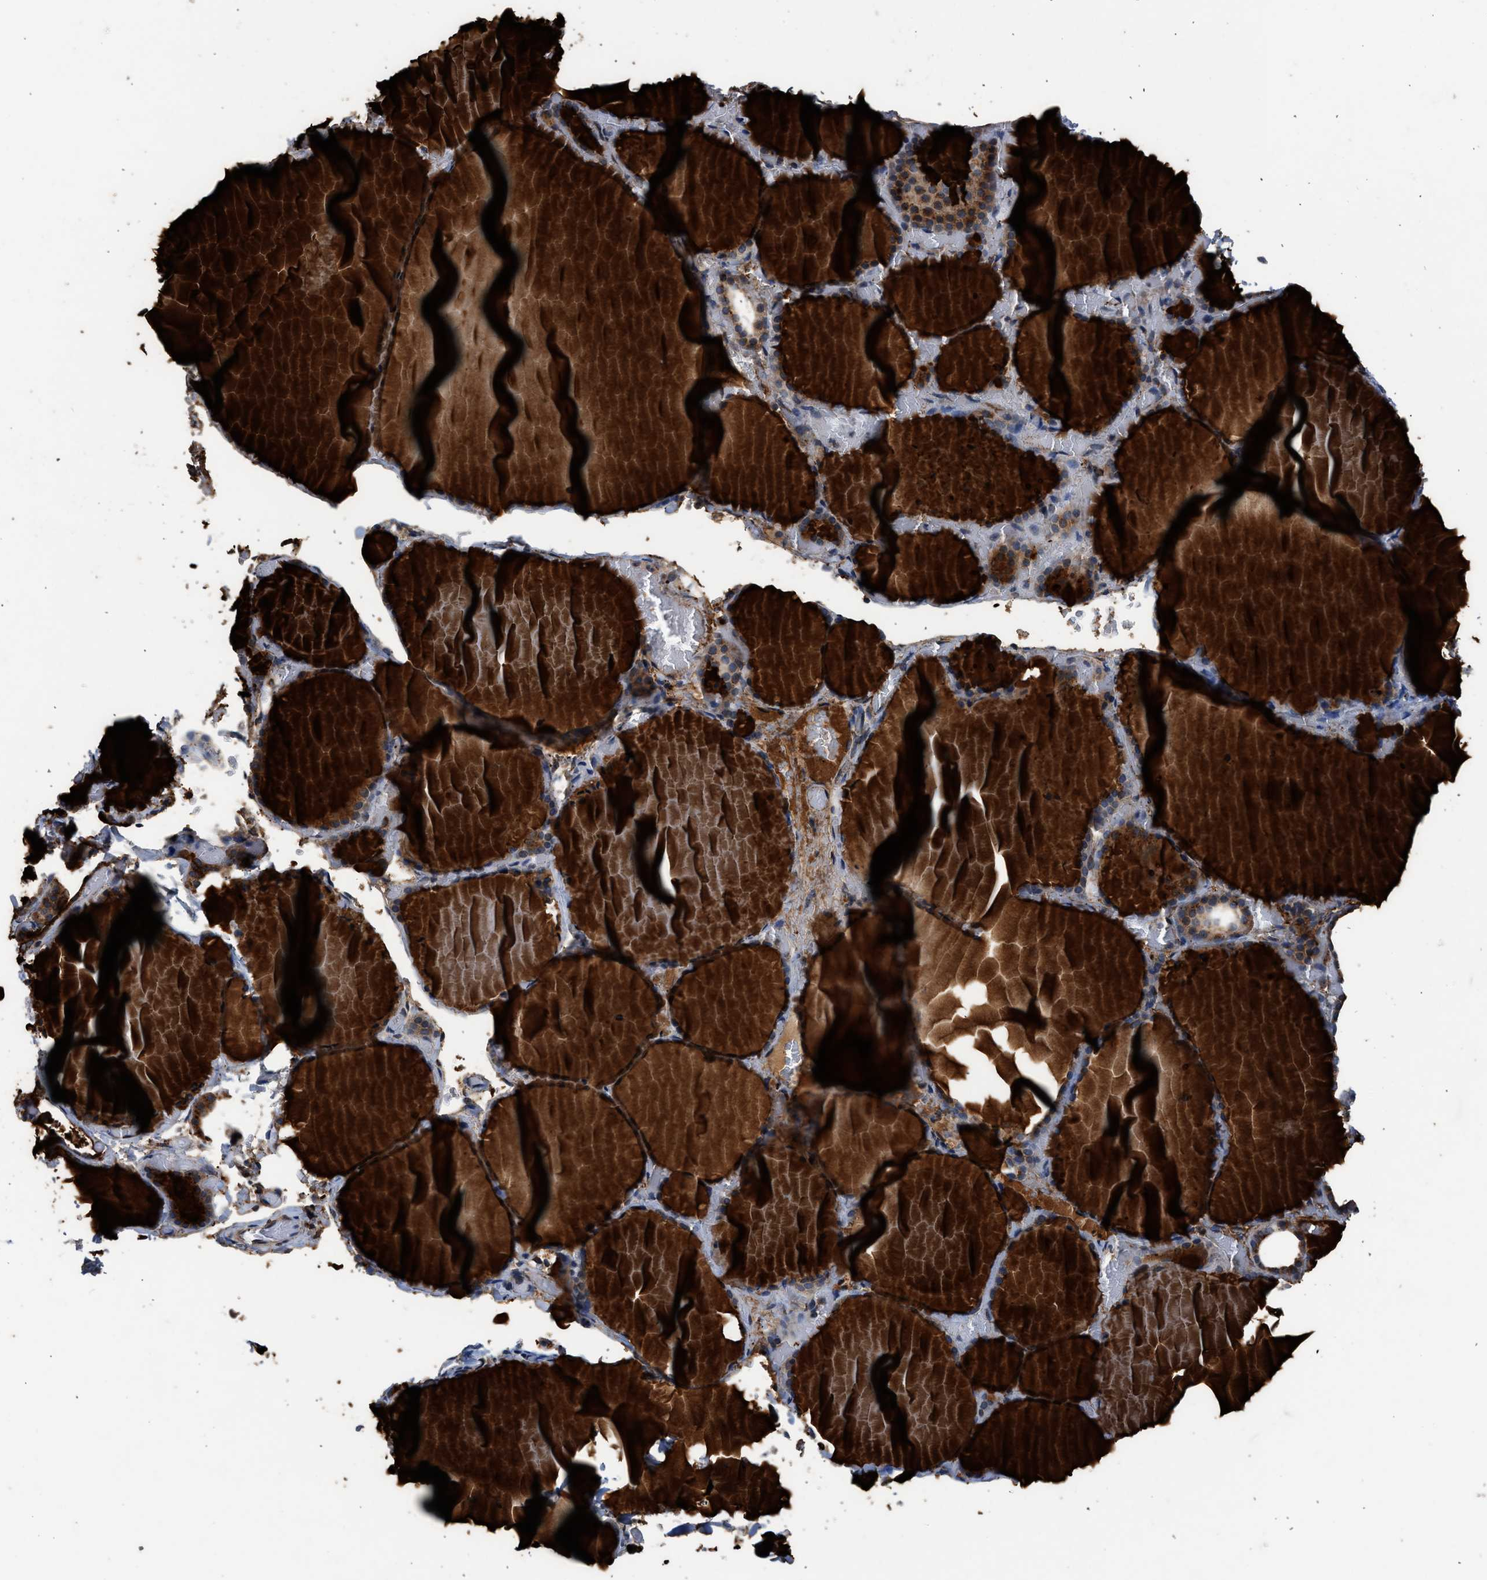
{"staining": {"intensity": "moderate", "quantity": "25%-75%", "location": "cytoplasmic/membranous"}, "tissue": "thyroid gland", "cell_type": "Glandular cells", "image_type": "normal", "snomed": [{"axis": "morphology", "description": "Normal tissue, NOS"}, {"axis": "topography", "description": "Thyroid gland"}], "caption": "Thyroid gland stained with immunohistochemistry (IHC) demonstrates moderate cytoplasmic/membranous expression in approximately 25%-75% of glandular cells.", "gene": "CTSV", "patient": {"sex": "female", "age": 22}}